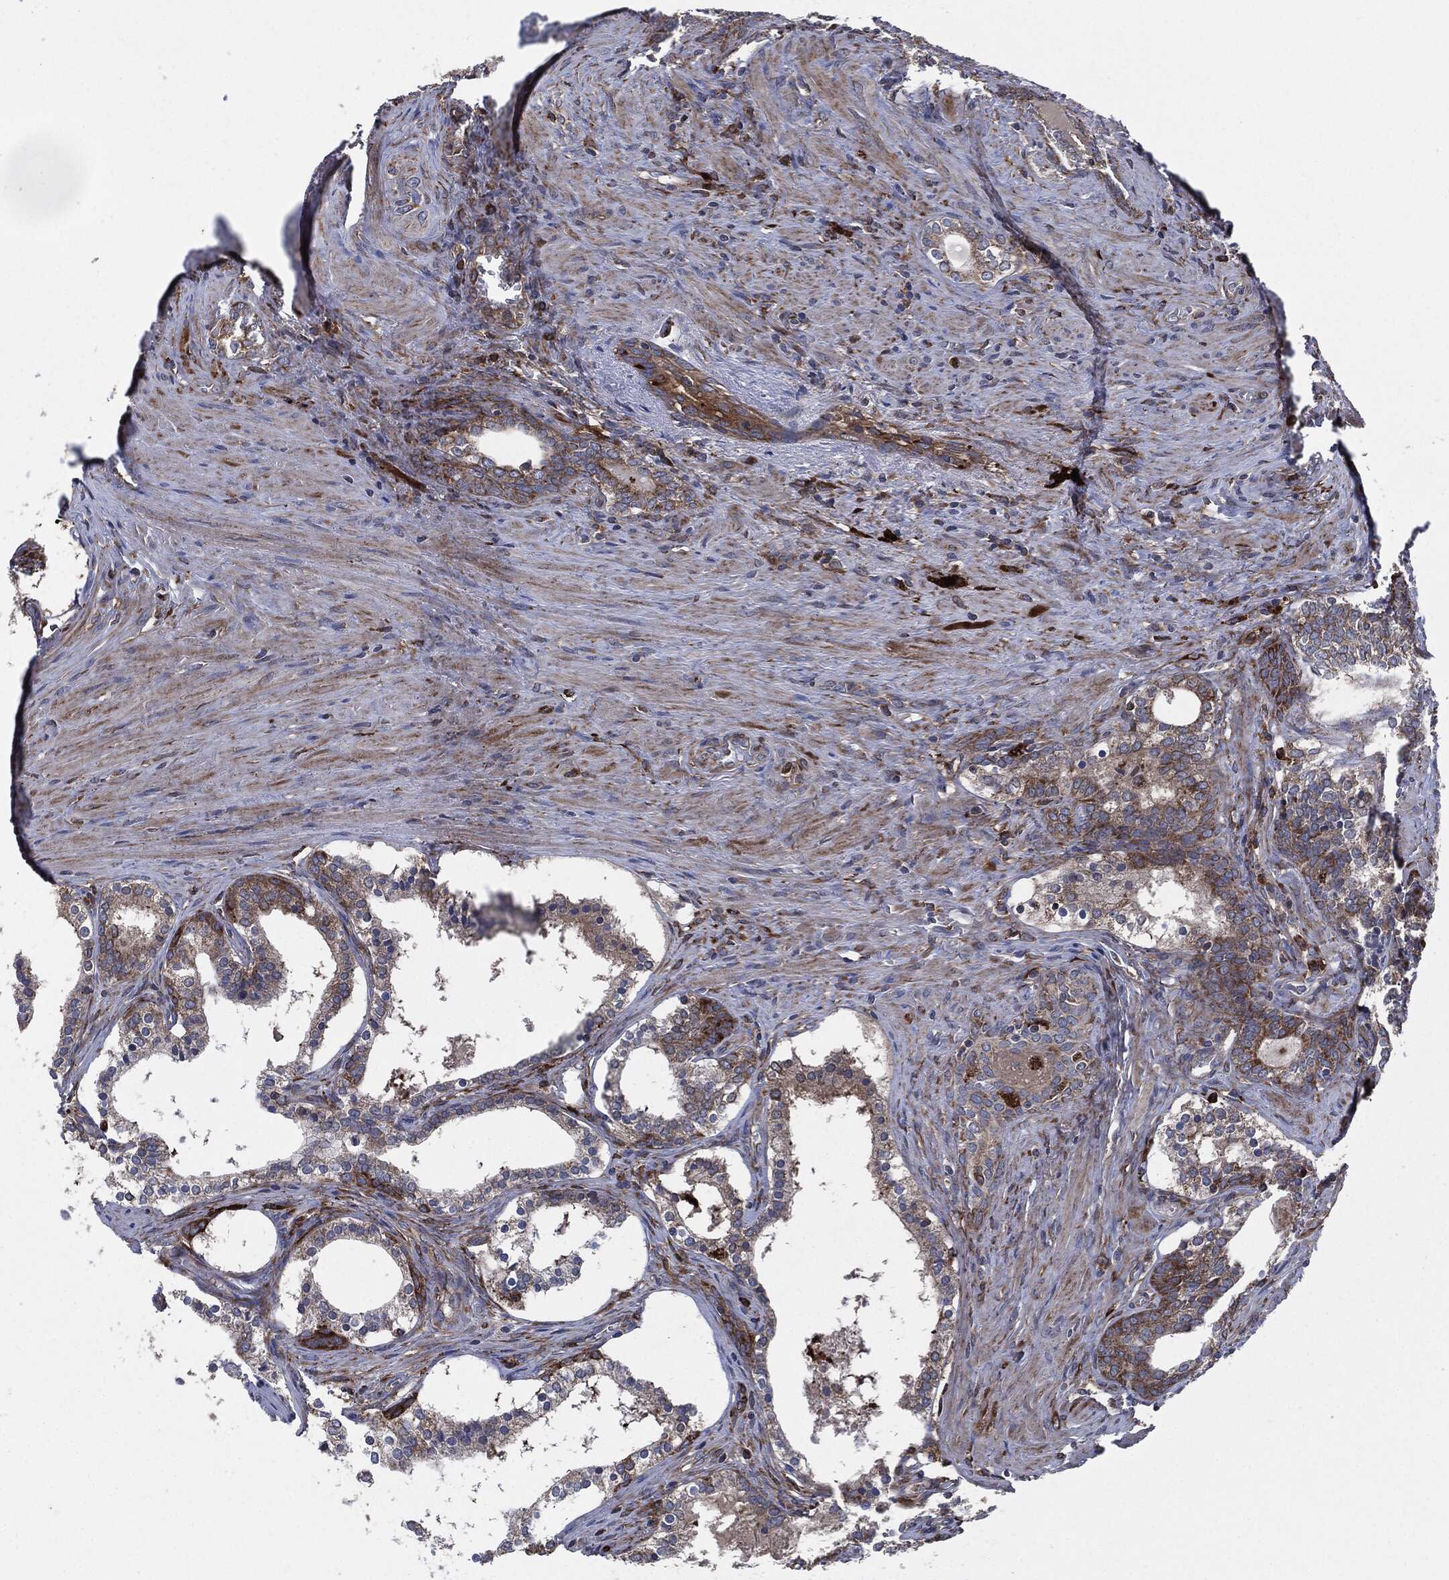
{"staining": {"intensity": "strong", "quantity": "25%-75%", "location": "cytoplasmic/membranous"}, "tissue": "prostate cancer", "cell_type": "Tumor cells", "image_type": "cancer", "snomed": [{"axis": "morphology", "description": "Adenocarcinoma, NOS"}, {"axis": "morphology", "description": "Adenocarcinoma, High grade"}, {"axis": "topography", "description": "Prostate"}], "caption": "DAB (3,3'-diaminobenzidine) immunohistochemical staining of human prostate high-grade adenocarcinoma reveals strong cytoplasmic/membranous protein positivity in about 25%-75% of tumor cells.", "gene": "TMEM11", "patient": {"sex": "male", "age": 61}}